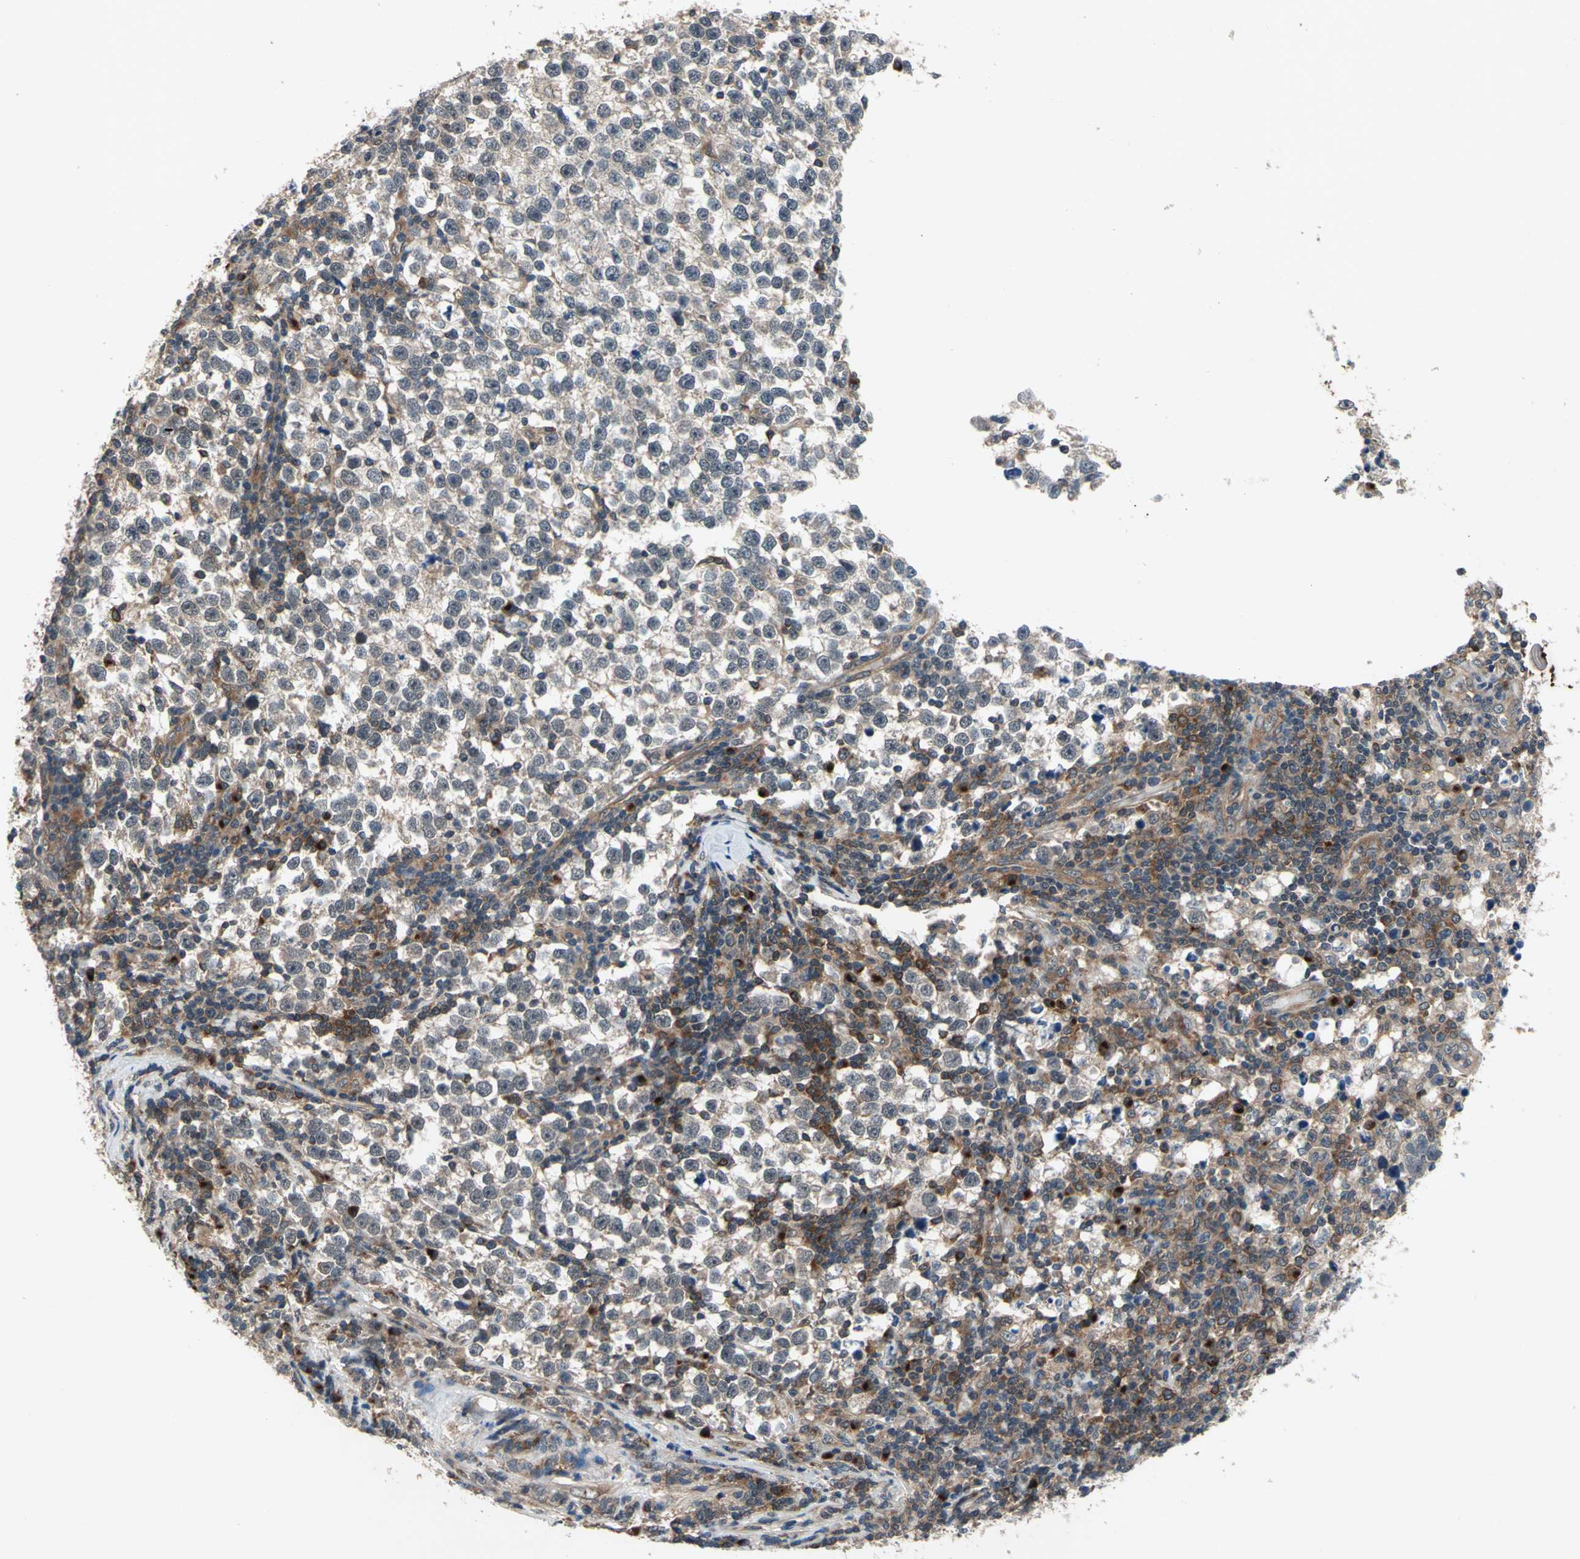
{"staining": {"intensity": "weak", "quantity": ">75%", "location": "cytoplasmic/membranous"}, "tissue": "testis cancer", "cell_type": "Tumor cells", "image_type": "cancer", "snomed": [{"axis": "morphology", "description": "Seminoma, NOS"}, {"axis": "topography", "description": "Testis"}], "caption": "Seminoma (testis) stained with immunohistochemistry shows weak cytoplasmic/membranous positivity in approximately >75% of tumor cells.", "gene": "NFKBIE", "patient": {"sex": "male", "age": 43}}